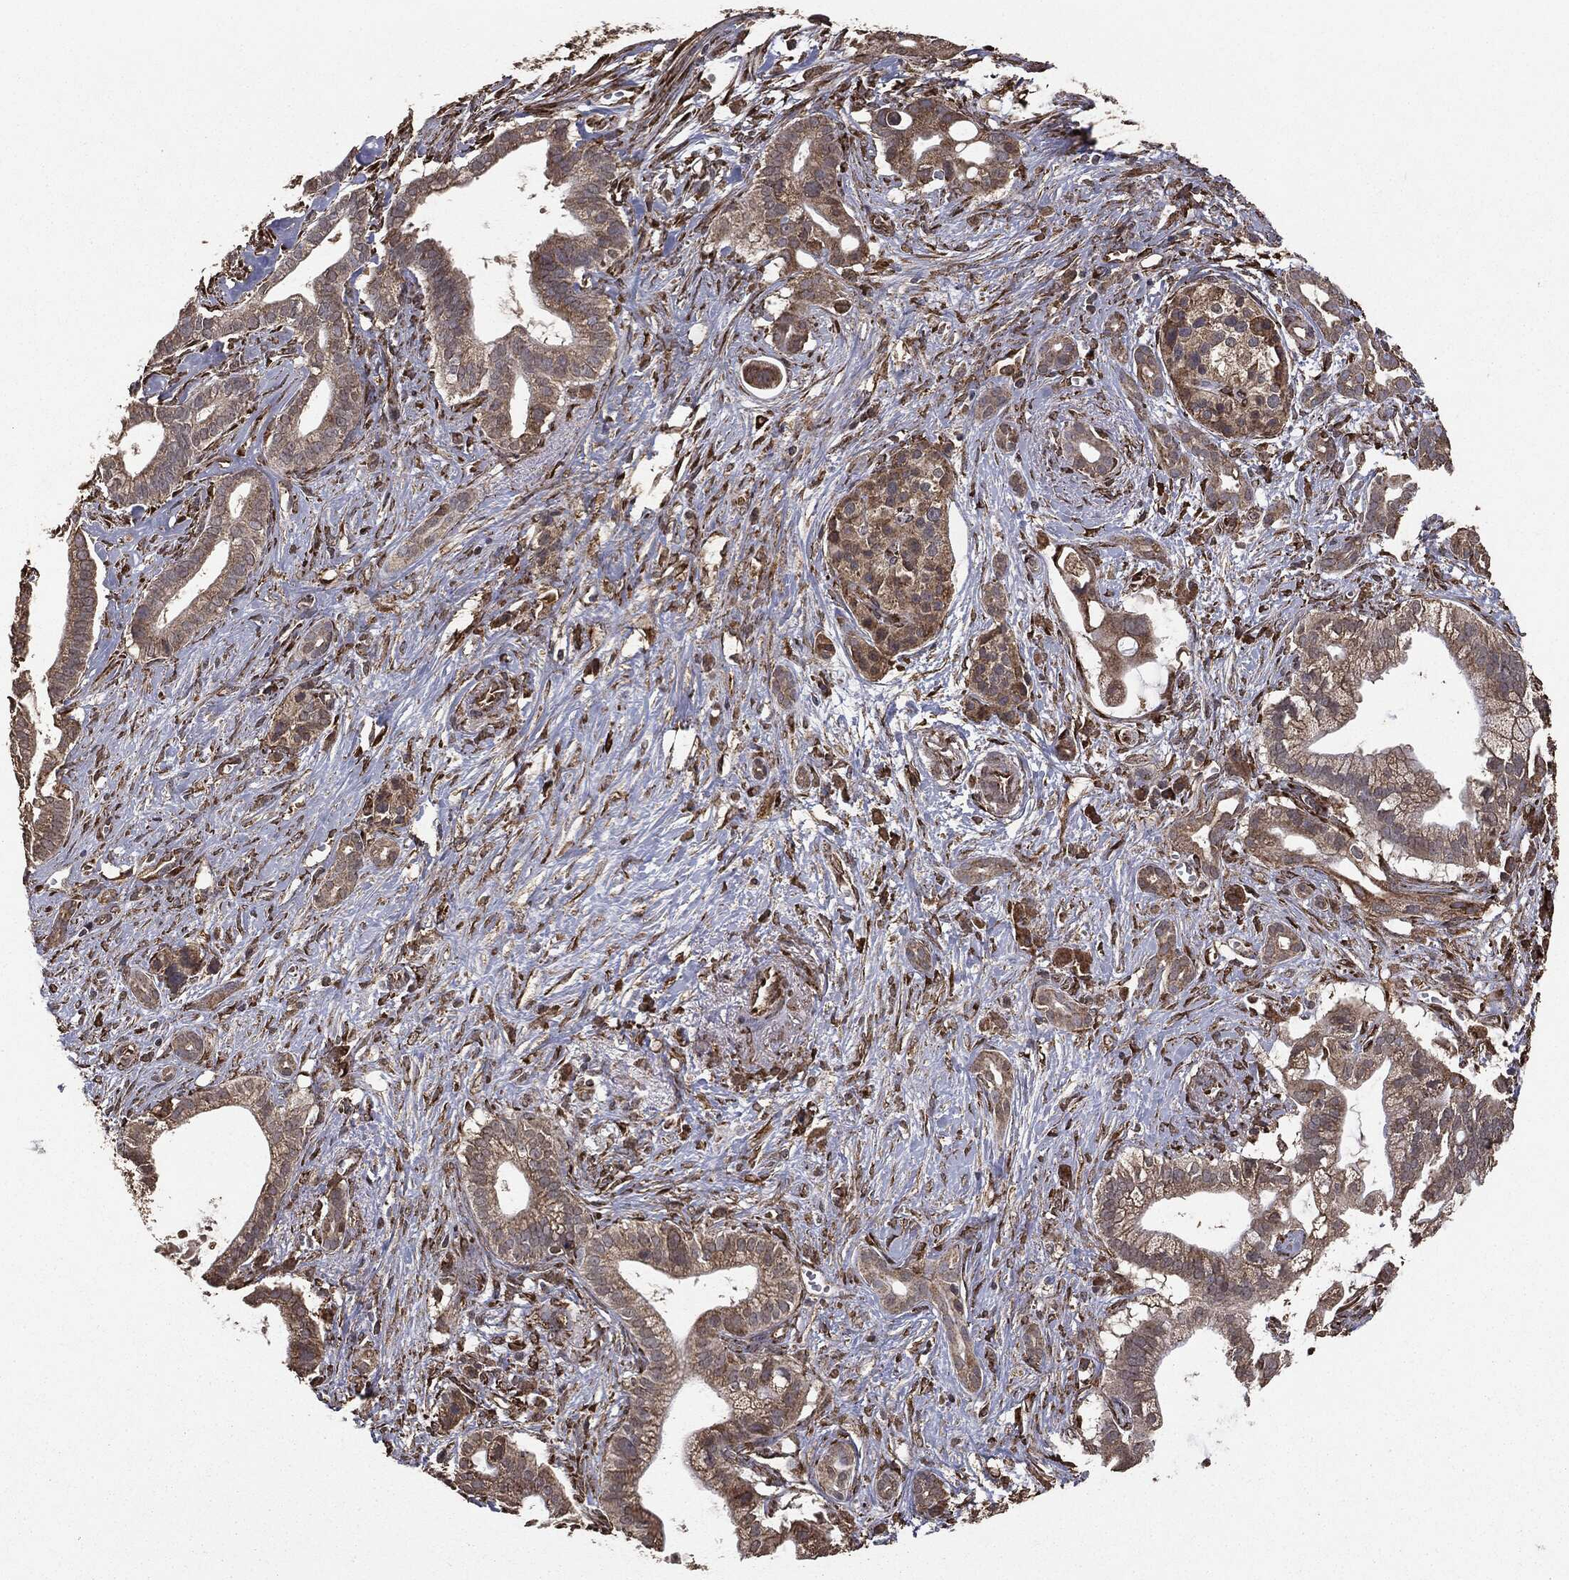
{"staining": {"intensity": "weak", "quantity": ">75%", "location": "cytoplasmic/membranous"}, "tissue": "pancreatic cancer", "cell_type": "Tumor cells", "image_type": "cancer", "snomed": [{"axis": "morphology", "description": "Adenocarcinoma, NOS"}, {"axis": "topography", "description": "Pancreas"}], "caption": "Pancreatic adenocarcinoma stained for a protein (brown) reveals weak cytoplasmic/membranous positive staining in approximately >75% of tumor cells.", "gene": "MTOR", "patient": {"sex": "male", "age": 61}}